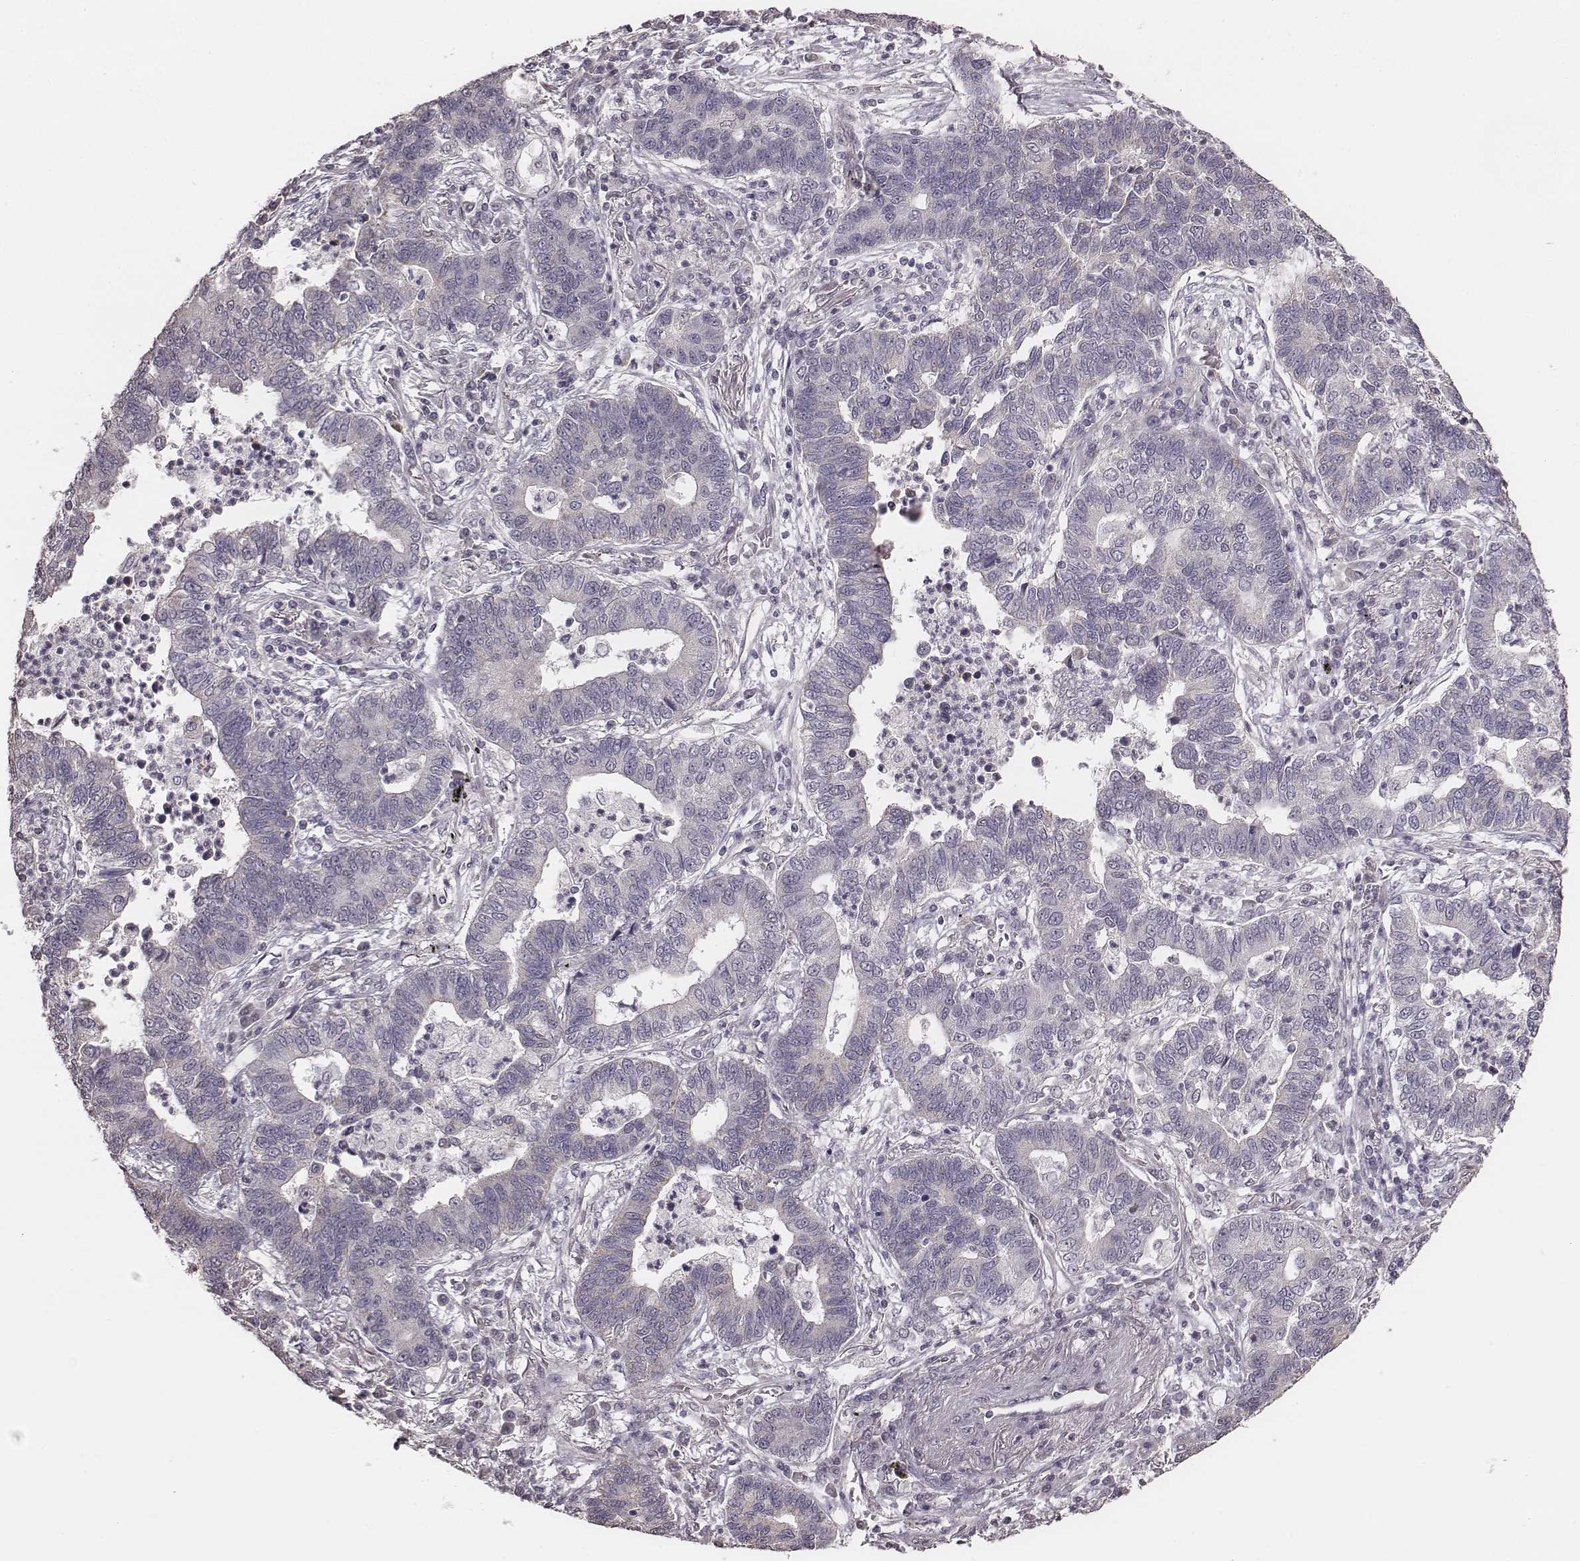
{"staining": {"intensity": "negative", "quantity": "none", "location": "none"}, "tissue": "lung cancer", "cell_type": "Tumor cells", "image_type": "cancer", "snomed": [{"axis": "morphology", "description": "Adenocarcinoma, NOS"}, {"axis": "topography", "description": "Lung"}], "caption": "Lung cancer (adenocarcinoma) was stained to show a protein in brown. There is no significant positivity in tumor cells.", "gene": "SLC7A4", "patient": {"sex": "female", "age": 57}}